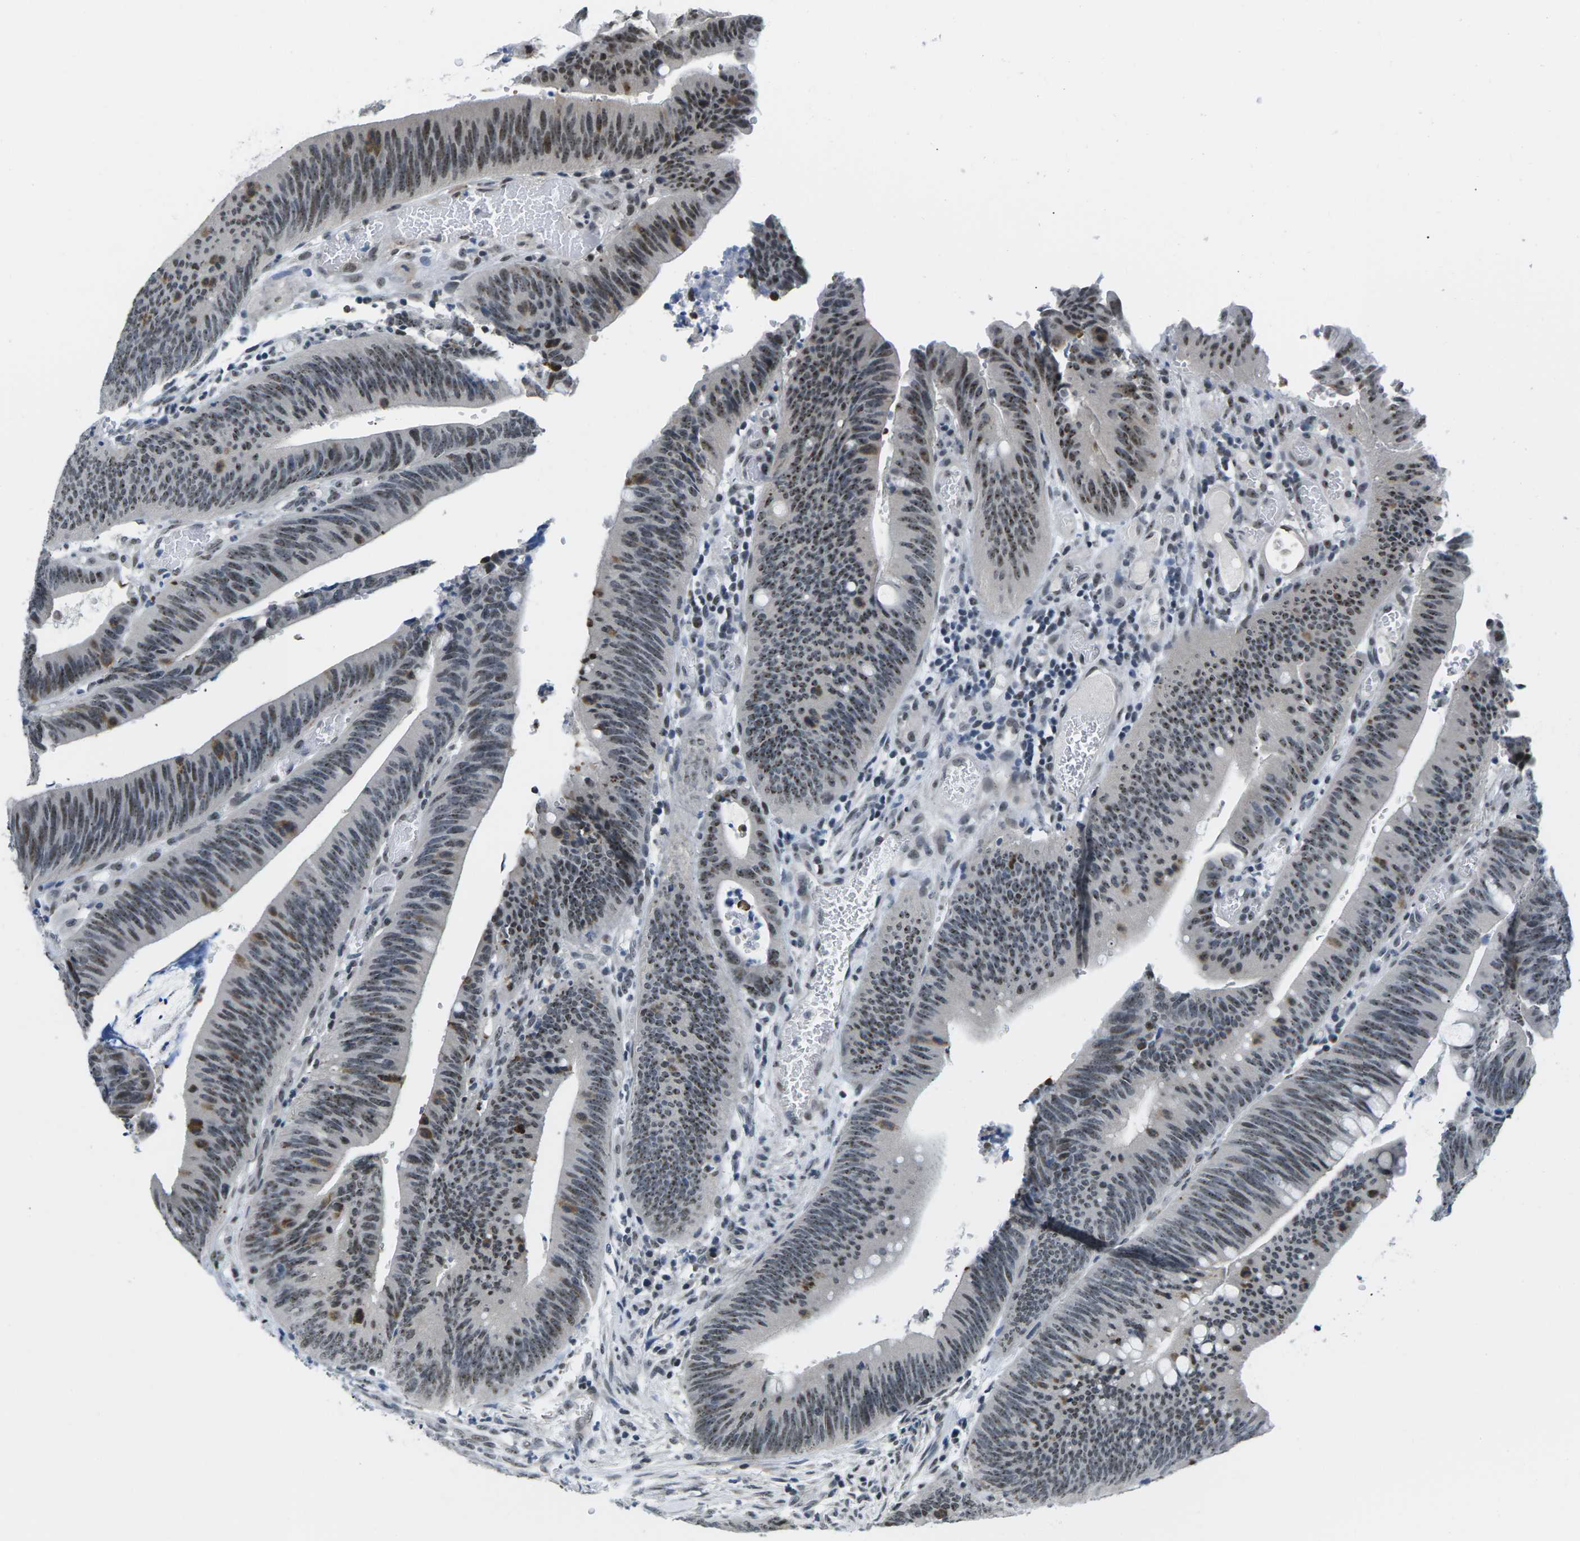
{"staining": {"intensity": "moderate", "quantity": ">75%", "location": "nuclear"}, "tissue": "colorectal cancer", "cell_type": "Tumor cells", "image_type": "cancer", "snomed": [{"axis": "morphology", "description": "Normal tissue, NOS"}, {"axis": "morphology", "description": "Adenocarcinoma, NOS"}, {"axis": "topography", "description": "Rectum"}], "caption": "Human colorectal cancer stained with a protein marker shows moderate staining in tumor cells.", "gene": "NSRP1", "patient": {"sex": "female", "age": 66}}